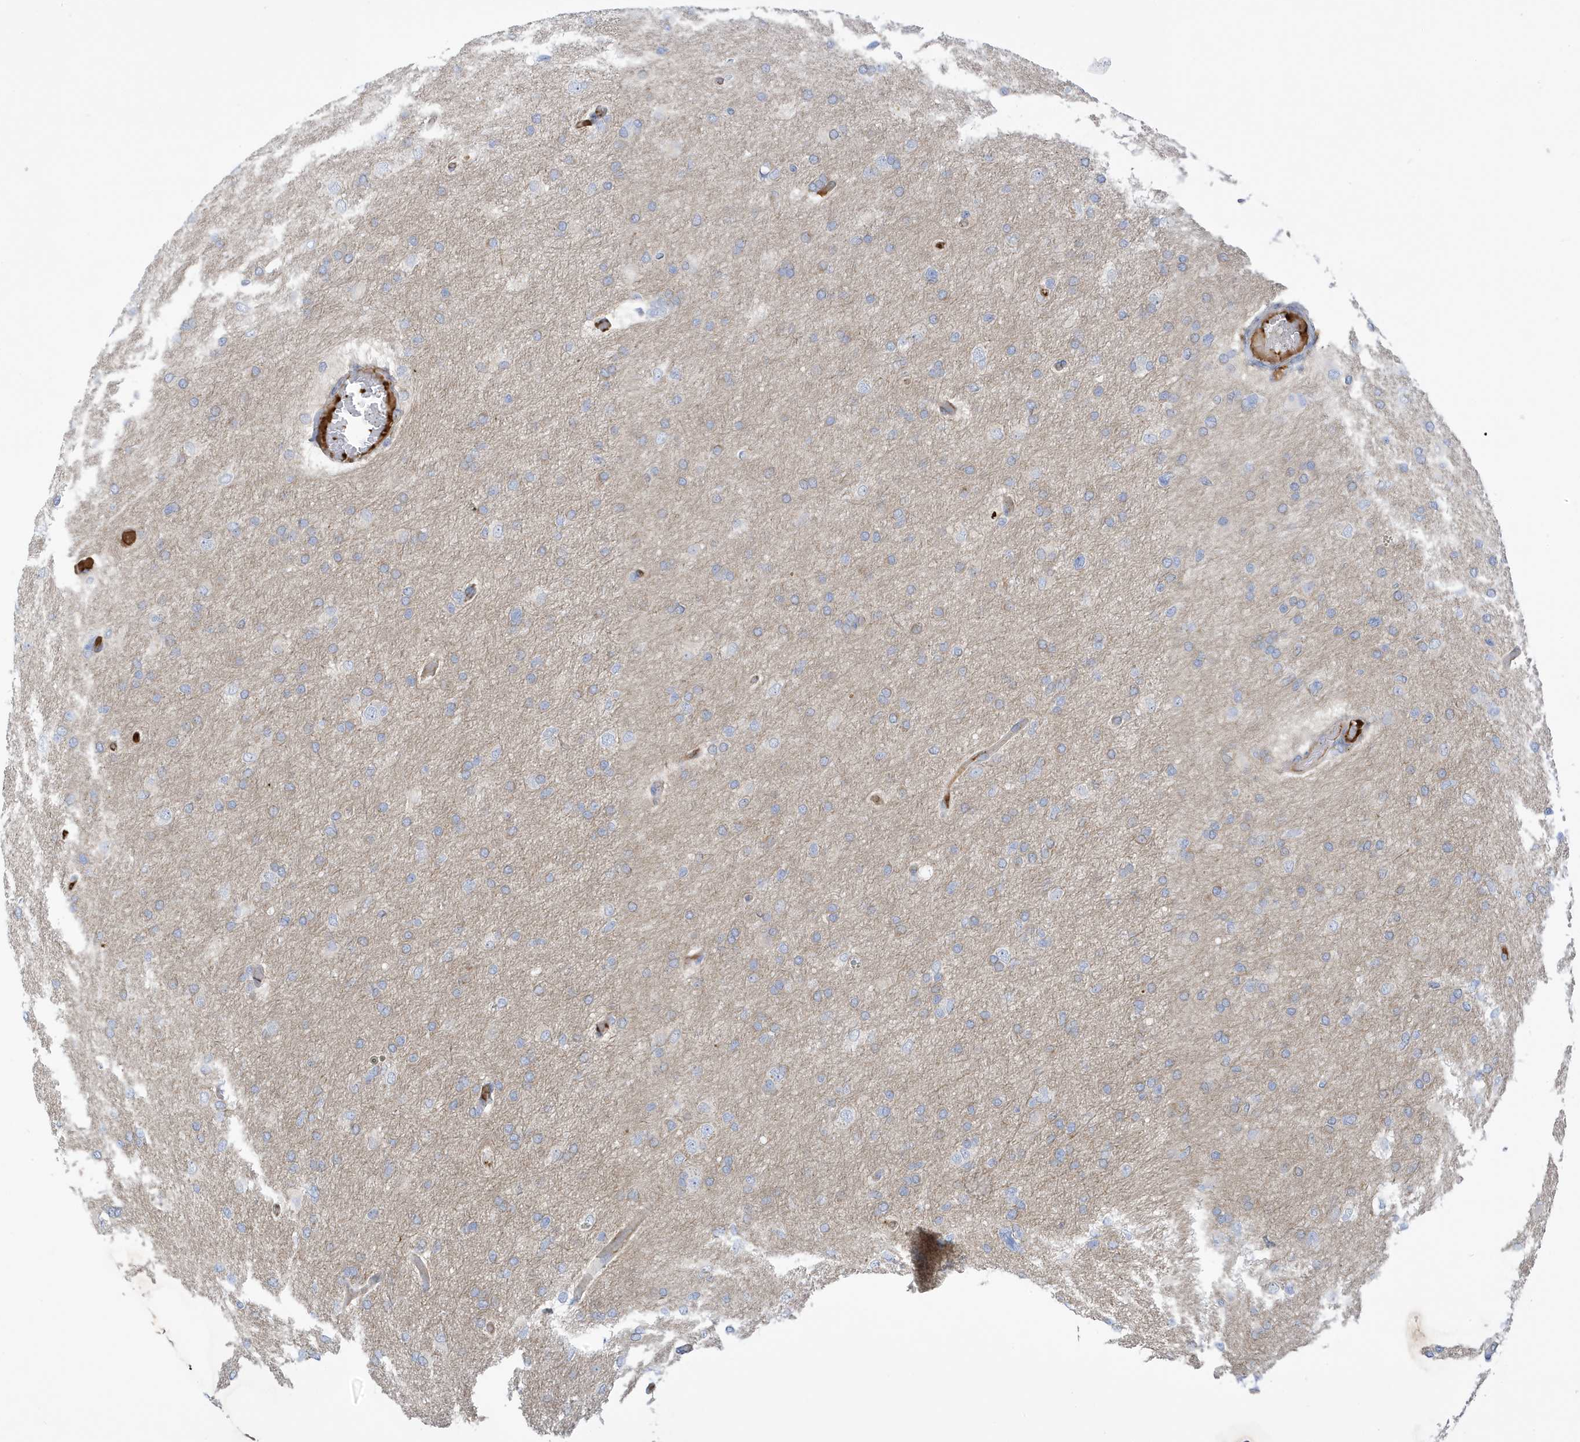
{"staining": {"intensity": "negative", "quantity": "none", "location": "none"}, "tissue": "glioma", "cell_type": "Tumor cells", "image_type": "cancer", "snomed": [{"axis": "morphology", "description": "Glioma, malignant, High grade"}, {"axis": "topography", "description": "Cerebral cortex"}], "caption": "Tumor cells show no significant staining in malignant glioma (high-grade).", "gene": "ATP13A5", "patient": {"sex": "female", "age": 36}}